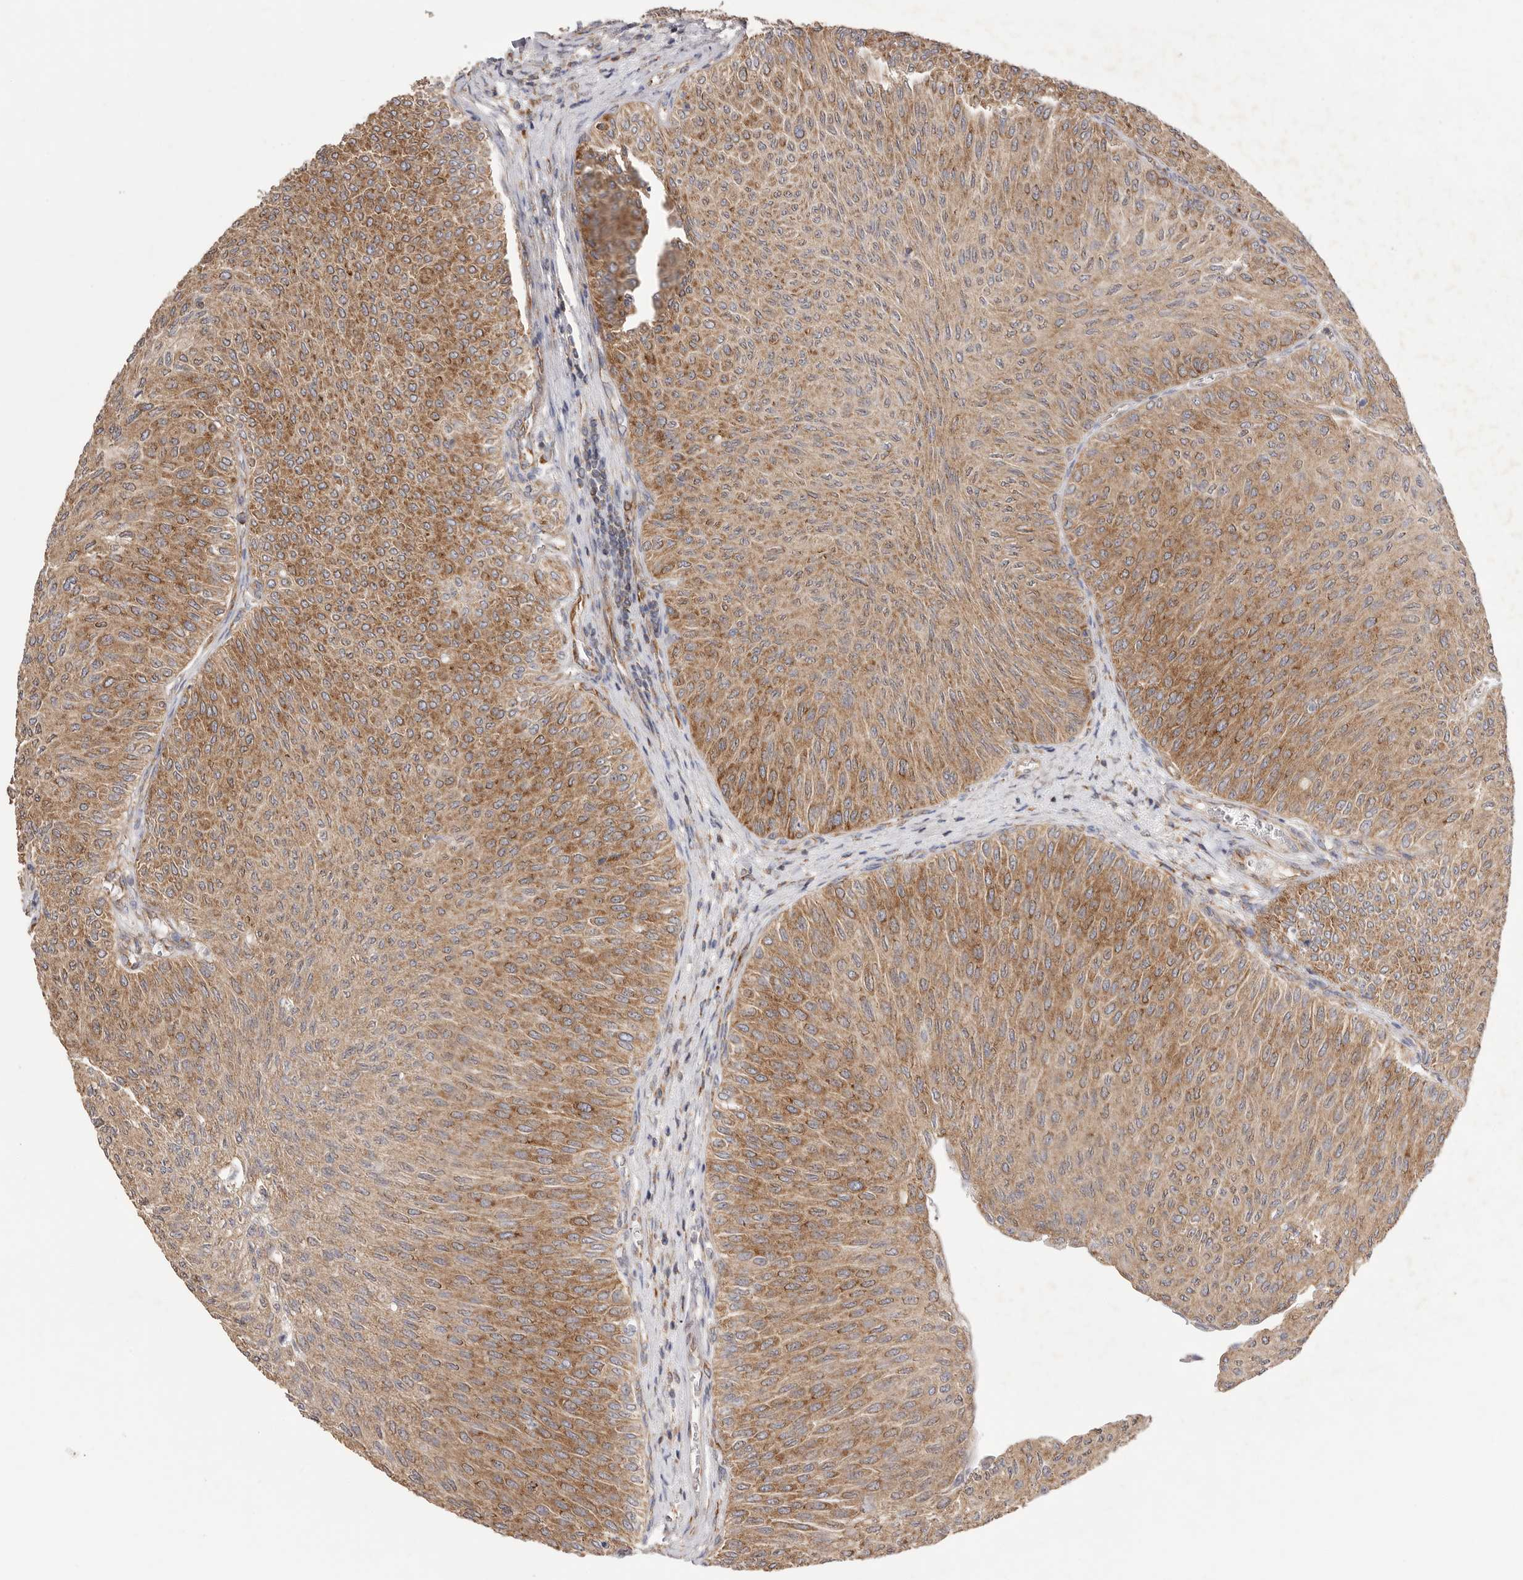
{"staining": {"intensity": "moderate", "quantity": ">75%", "location": "cytoplasmic/membranous"}, "tissue": "urothelial cancer", "cell_type": "Tumor cells", "image_type": "cancer", "snomed": [{"axis": "morphology", "description": "Urothelial carcinoma, Low grade"}, {"axis": "topography", "description": "Urinary bladder"}], "caption": "Tumor cells display moderate cytoplasmic/membranous expression in about >75% of cells in urothelial cancer. (brown staining indicates protein expression, while blue staining denotes nuclei).", "gene": "SERBP1", "patient": {"sex": "male", "age": 78}}